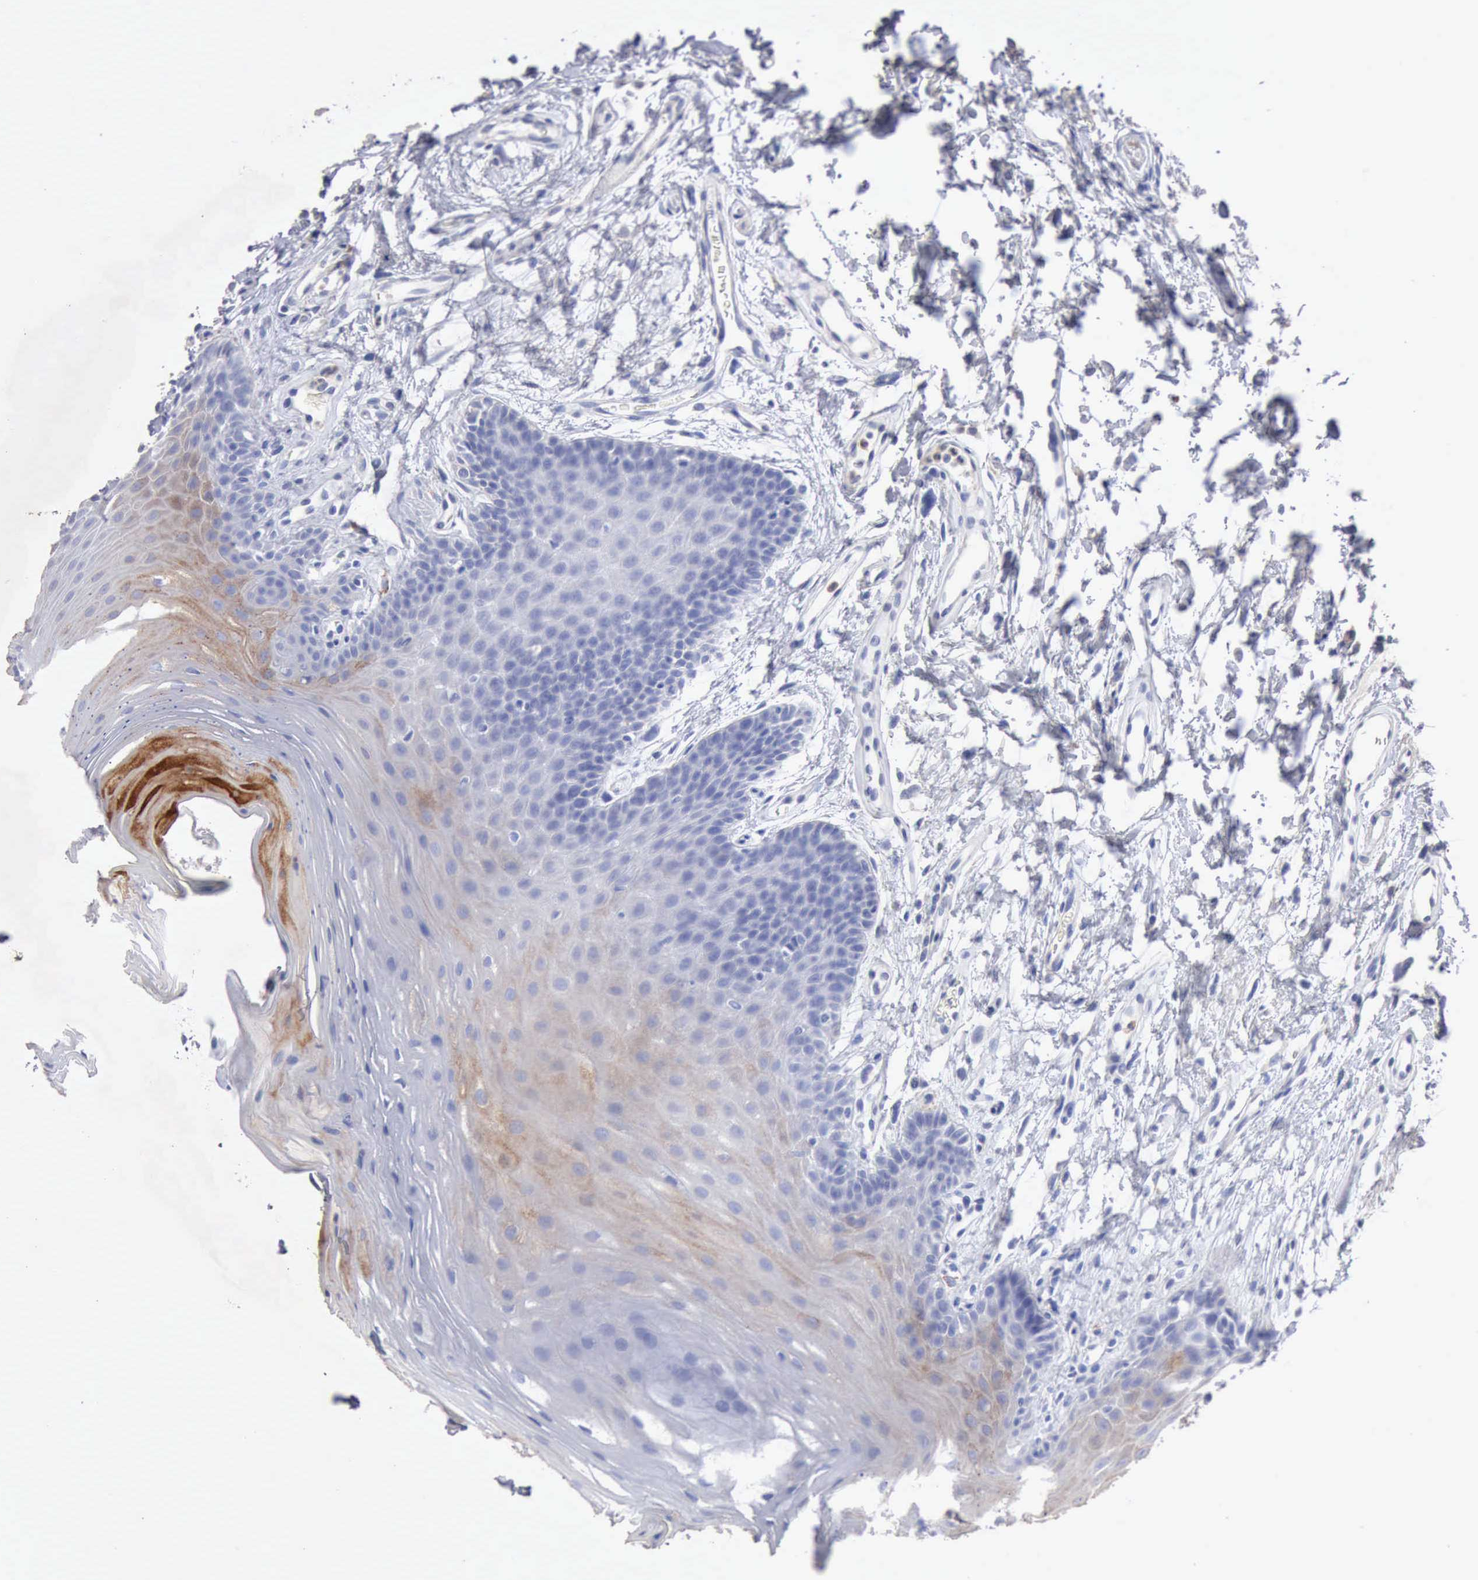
{"staining": {"intensity": "strong", "quantity": "25%-75%", "location": "cytoplasmic/membranous"}, "tissue": "oral mucosa", "cell_type": "Squamous epithelial cells", "image_type": "normal", "snomed": [{"axis": "morphology", "description": "Normal tissue, NOS"}, {"axis": "topography", "description": "Oral tissue"}], "caption": "A high-resolution micrograph shows immunohistochemistry (IHC) staining of normal oral mucosa, which reveals strong cytoplasmic/membranous expression in approximately 25%-75% of squamous epithelial cells.", "gene": "KRT6B", "patient": {"sex": "male", "age": 62}}